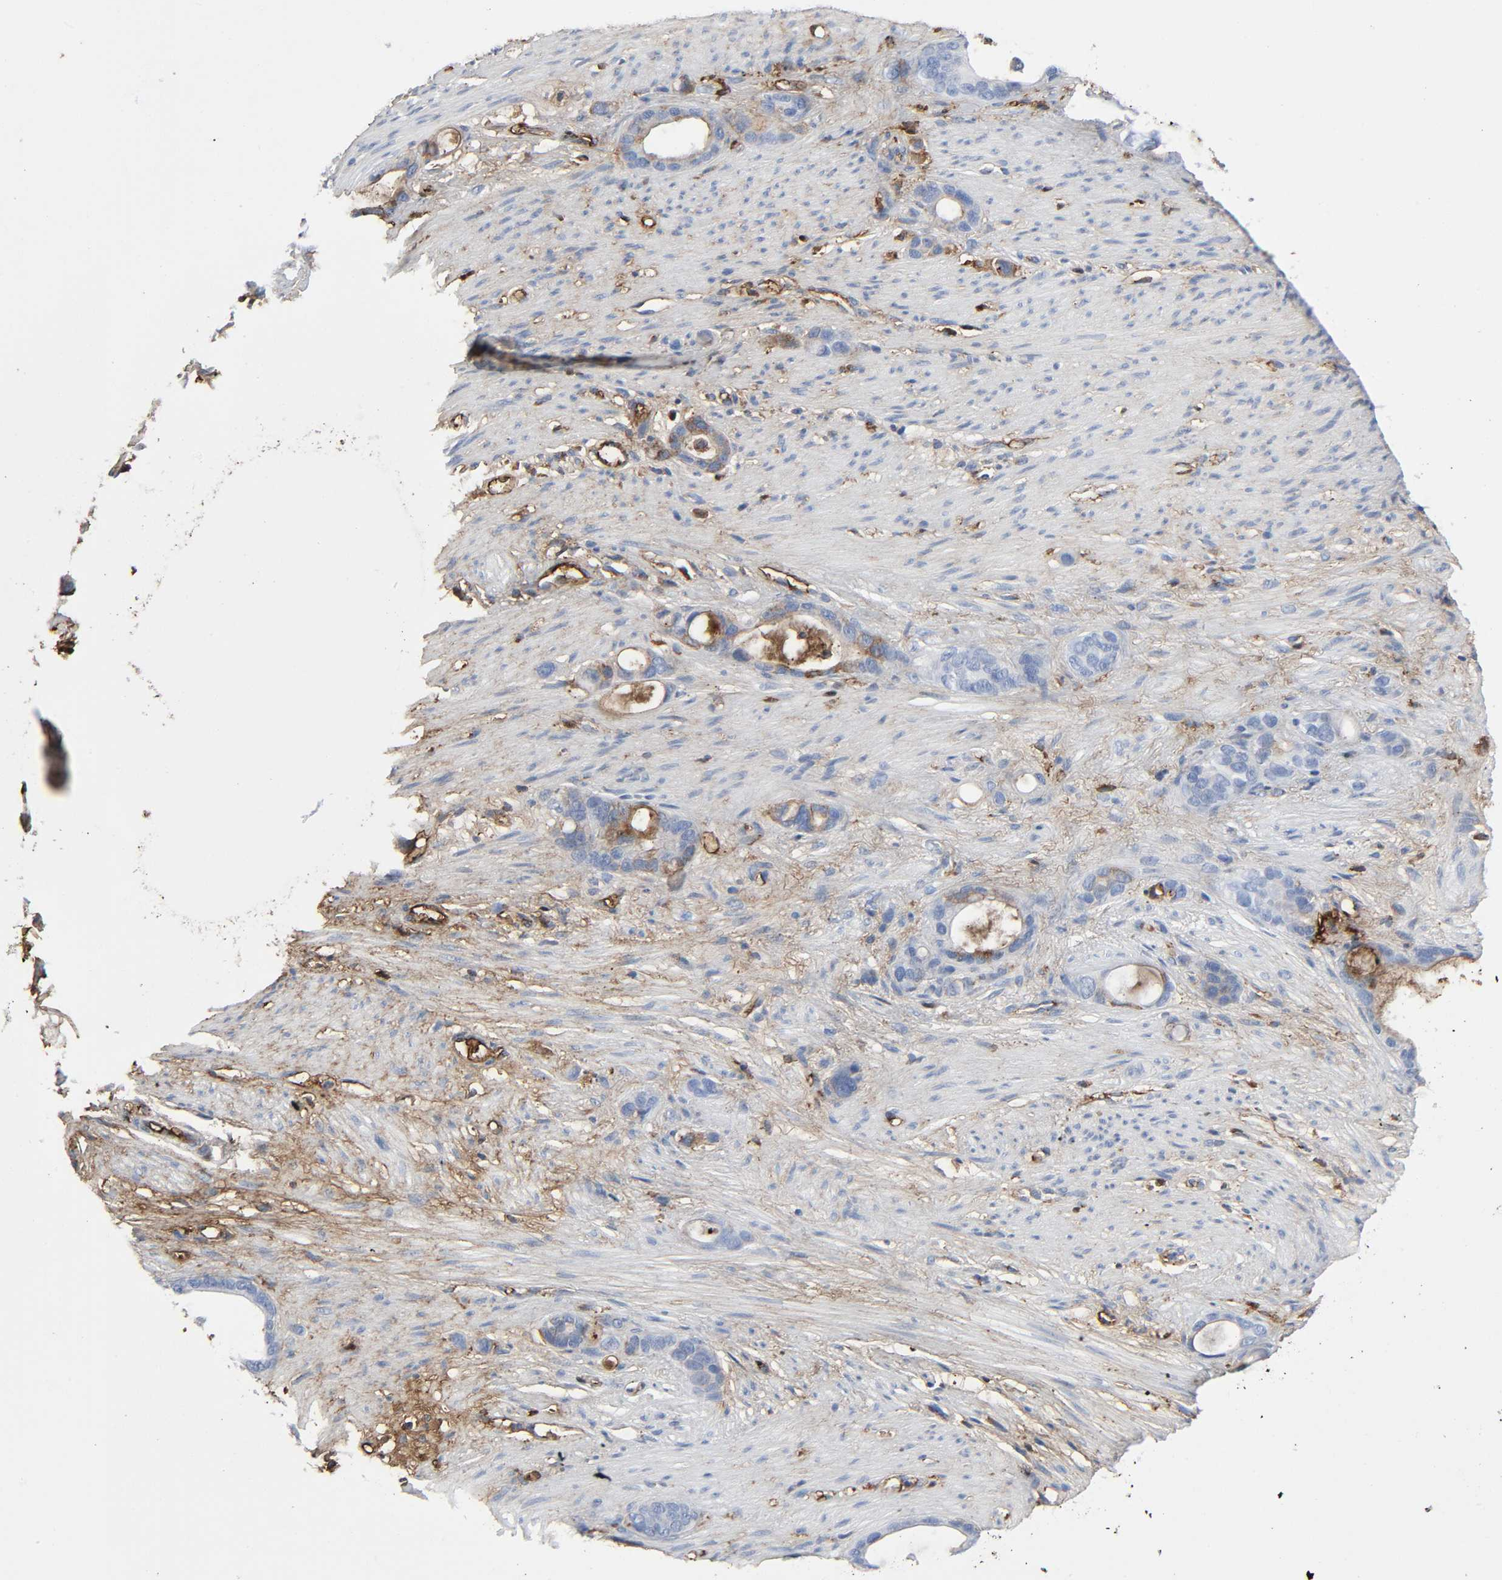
{"staining": {"intensity": "weak", "quantity": "<25%", "location": "cytoplasmic/membranous"}, "tissue": "stomach cancer", "cell_type": "Tumor cells", "image_type": "cancer", "snomed": [{"axis": "morphology", "description": "Adenocarcinoma, NOS"}, {"axis": "topography", "description": "Stomach"}], "caption": "Immunohistochemistry photomicrograph of neoplastic tissue: stomach adenocarcinoma stained with DAB displays no significant protein positivity in tumor cells. The staining is performed using DAB (3,3'-diaminobenzidine) brown chromogen with nuclei counter-stained in using hematoxylin.", "gene": "C3", "patient": {"sex": "female", "age": 75}}